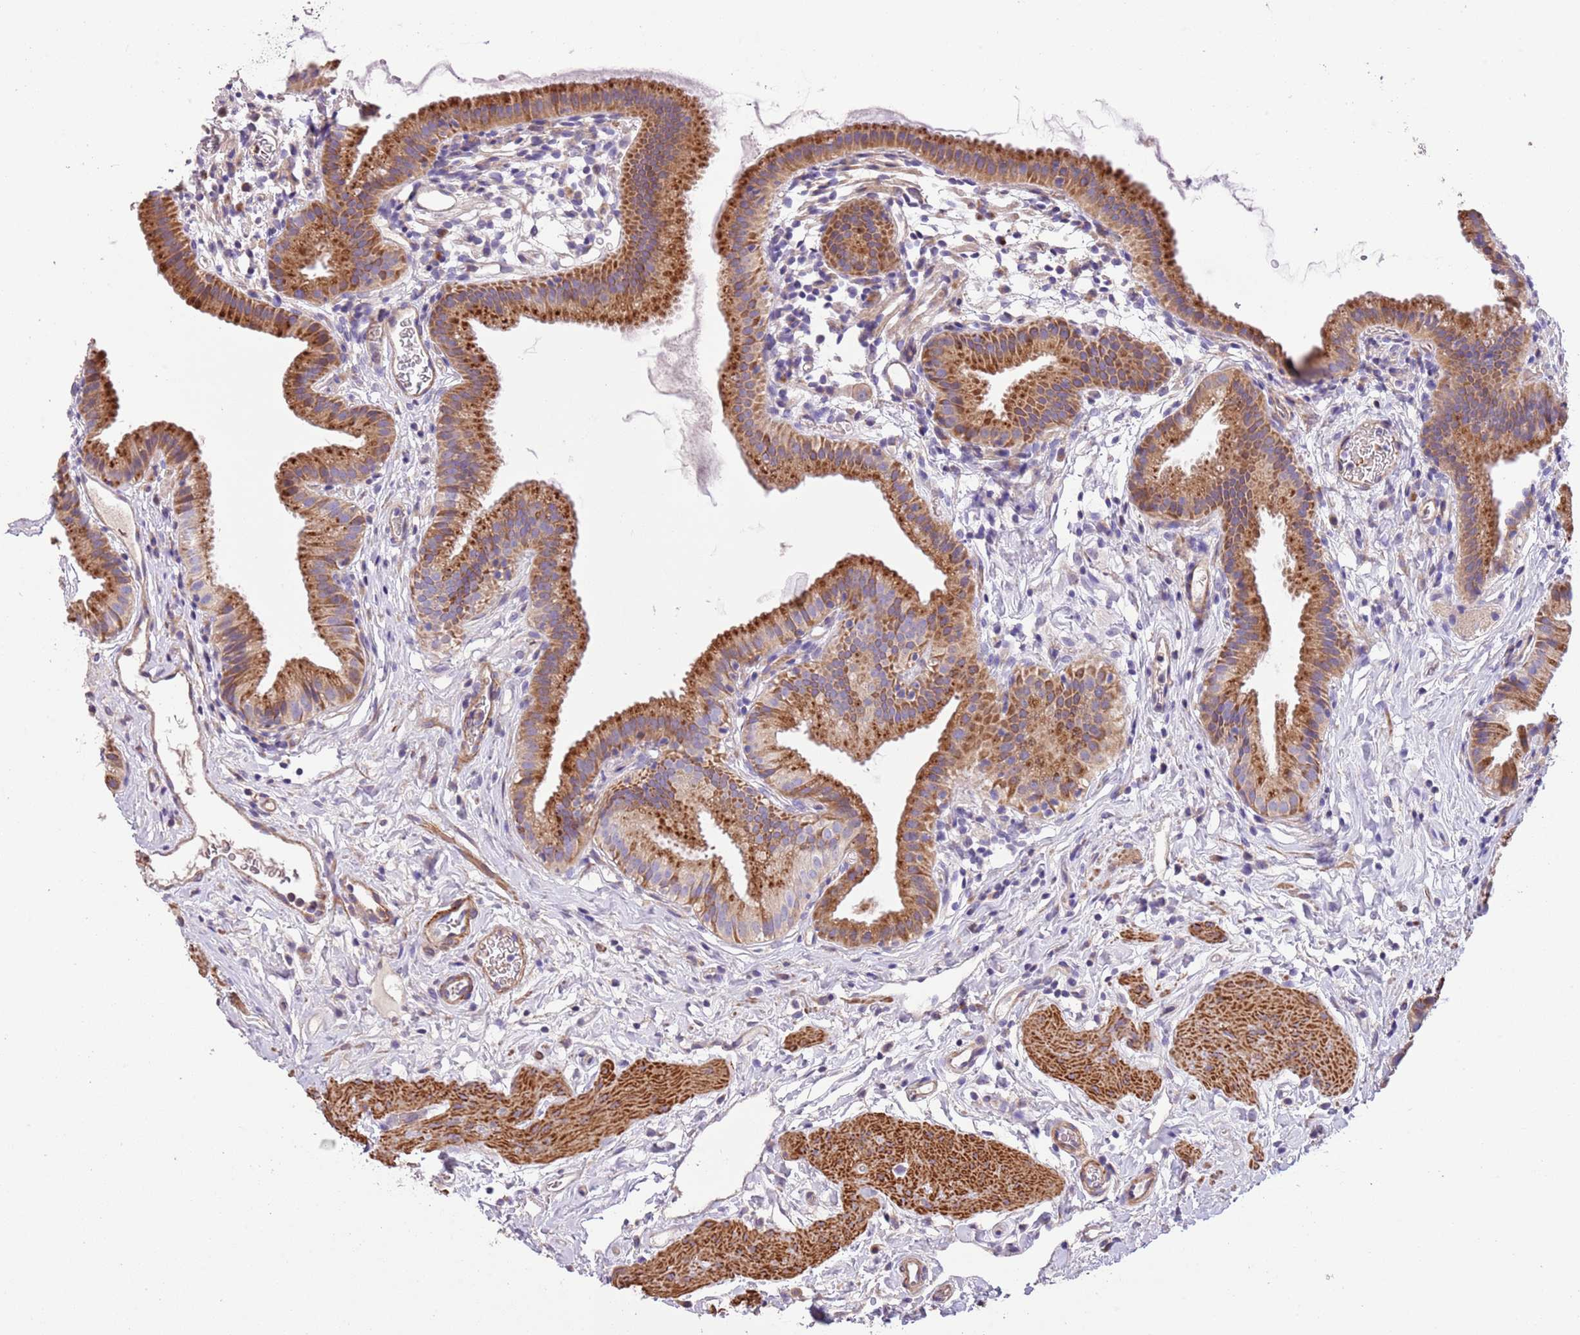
{"staining": {"intensity": "strong", "quantity": ">75%", "location": "cytoplasmic/membranous"}, "tissue": "gallbladder", "cell_type": "Glandular cells", "image_type": "normal", "snomed": [{"axis": "morphology", "description": "Normal tissue, NOS"}, {"axis": "topography", "description": "Gallbladder"}], "caption": "Immunohistochemistry photomicrograph of benign gallbladder: human gallbladder stained using immunohistochemistry (IHC) demonstrates high levels of strong protein expression localized specifically in the cytoplasmic/membranous of glandular cells, appearing as a cytoplasmic/membranous brown color.", "gene": "PIGA", "patient": {"sex": "female", "age": 46}}